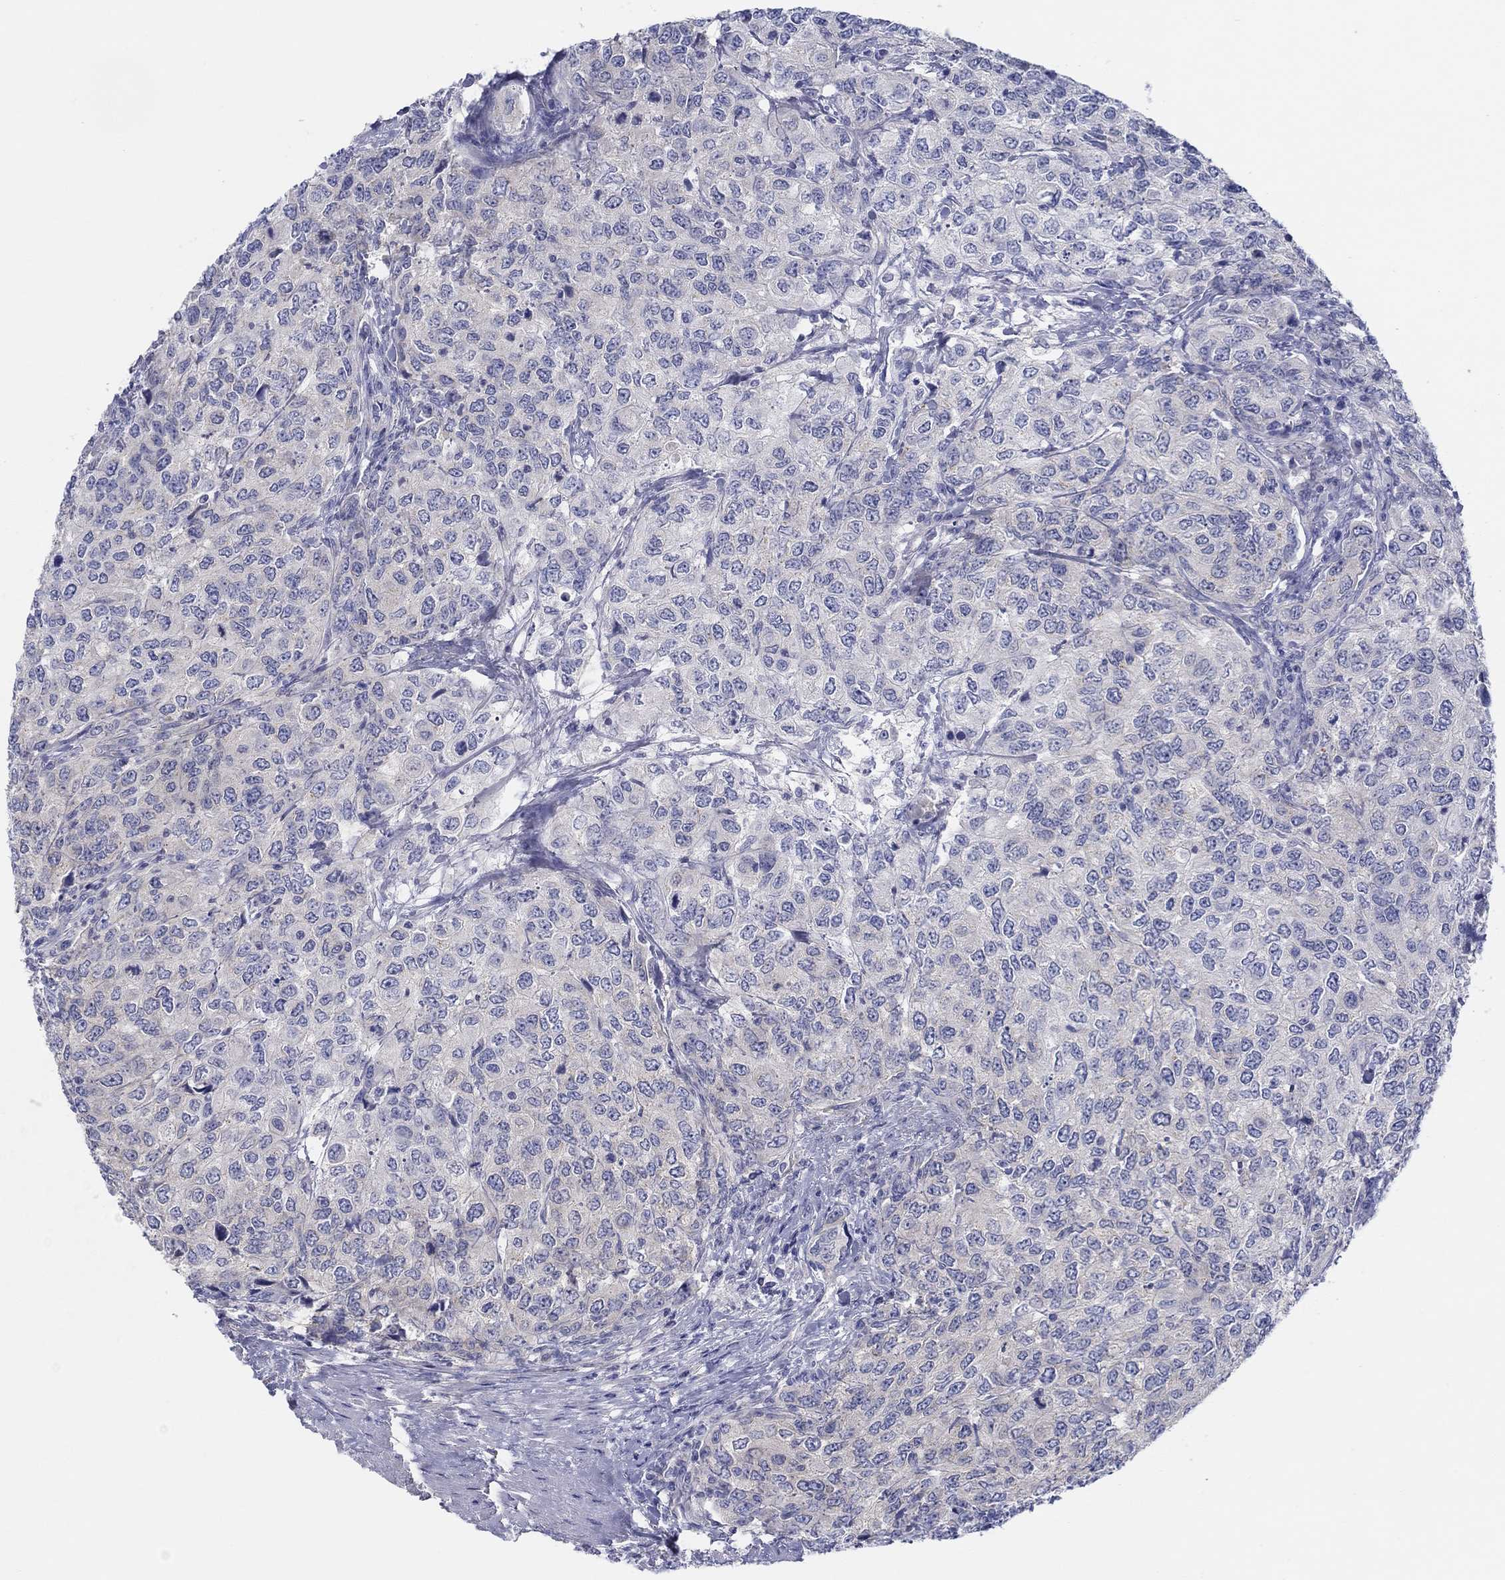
{"staining": {"intensity": "negative", "quantity": "none", "location": "none"}, "tissue": "urothelial cancer", "cell_type": "Tumor cells", "image_type": "cancer", "snomed": [{"axis": "morphology", "description": "Urothelial carcinoma, High grade"}, {"axis": "topography", "description": "Urinary bladder"}], "caption": "The histopathology image demonstrates no significant expression in tumor cells of urothelial cancer.", "gene": "HAPLN4", "patient": {"sex": "female", "age": 78}}